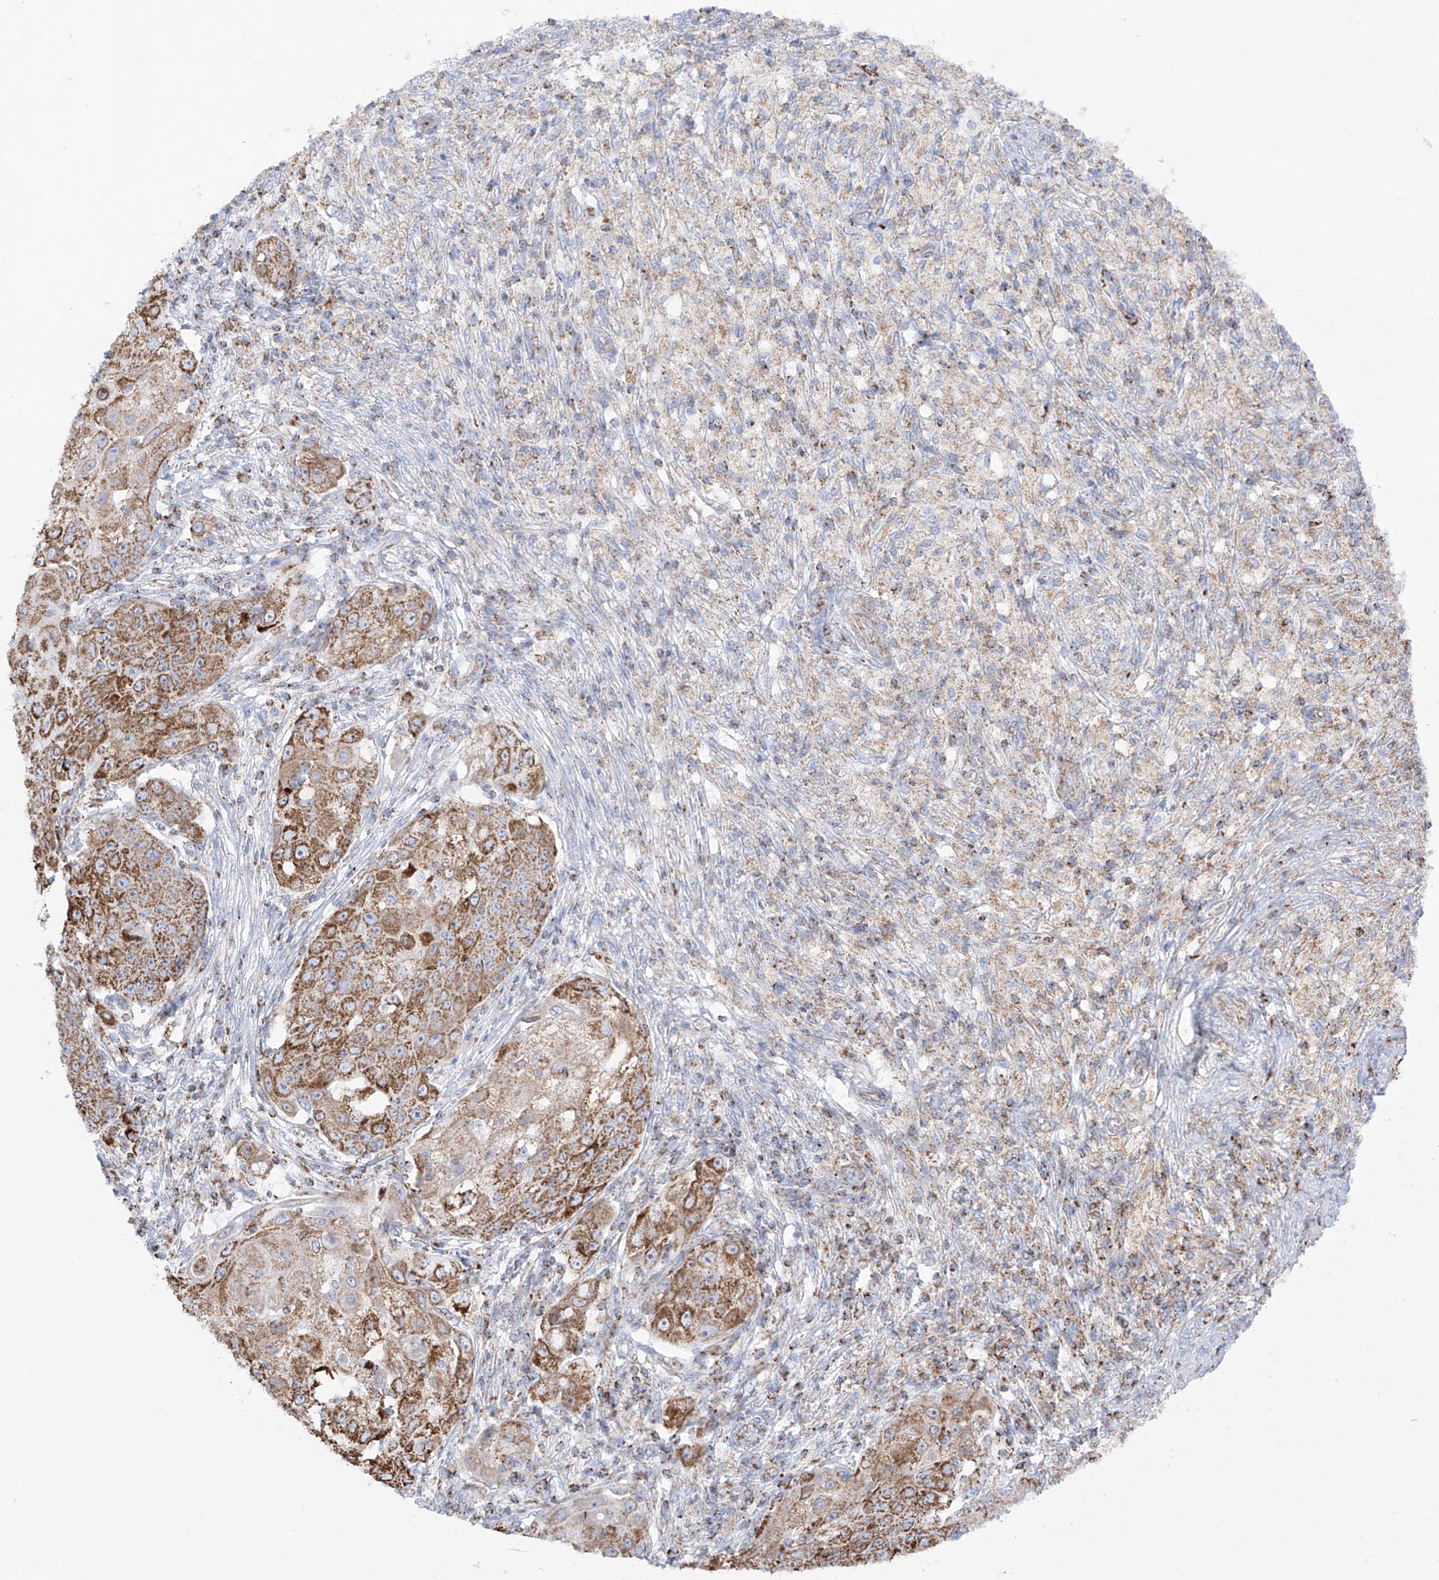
{"staining": {"intensity": "moderate", "quantity": ">75%", "location": "cytoplasmic/membranous"}, "tissue": "ovarian cancer", "cell_type": "Tumor cells", "image_type": "cancer", "snomed": [{"axis": "morphology", "description": "Carcinoma, endometroid"}, {"axis": "topography", "description": "Ovary"}], "caption": "Ovarian cancer was stained to show a protein in brown. There is medium levels of moderate cytoplasmic/membranous expression in approximately >75% of tumor cells.", "gene": "XKR3", "patient": {"sex": "female", "age": 42}}